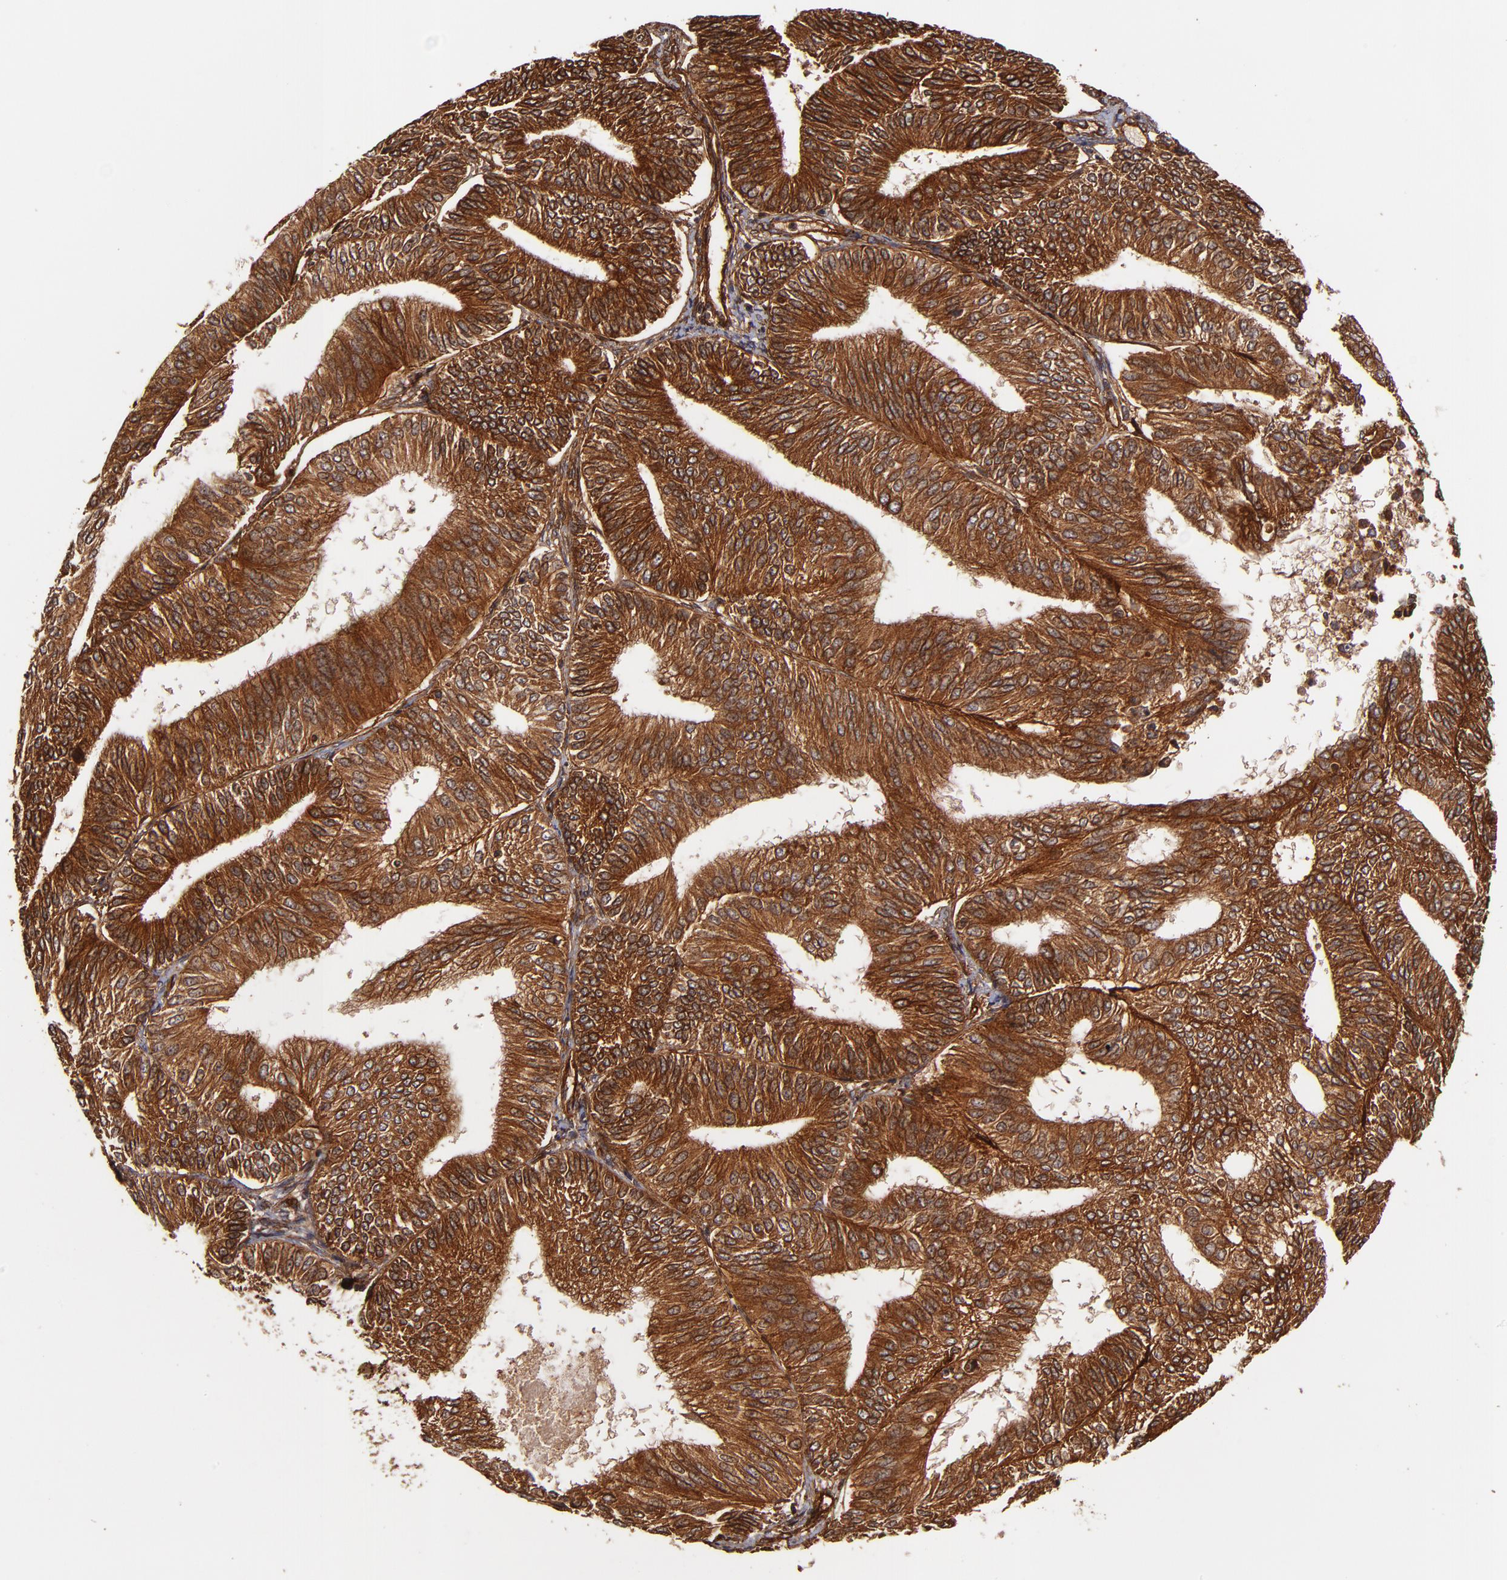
{"staining": {"intensity": "strong", "quantity": ">75%", "location": "cytoplasmic/membranous"}, "tissue": "endometrial cancer", "cell_type": "Tumor cells", "image_type": "cancer", "snomed": [{"axis": "morphology", "description": "Adenocarcinoma, NOS"}, {"axis": "topography", "description": "Endometrium"}], "caption": "Endometrial cancer tissue exhibits strong cytoplasmic/membranous positivity in approximately >75% of tumor cells, visualized by immunohistochemistry.", "gene": "ITGB1", "patient": {"sex": "female", "age": 55}}